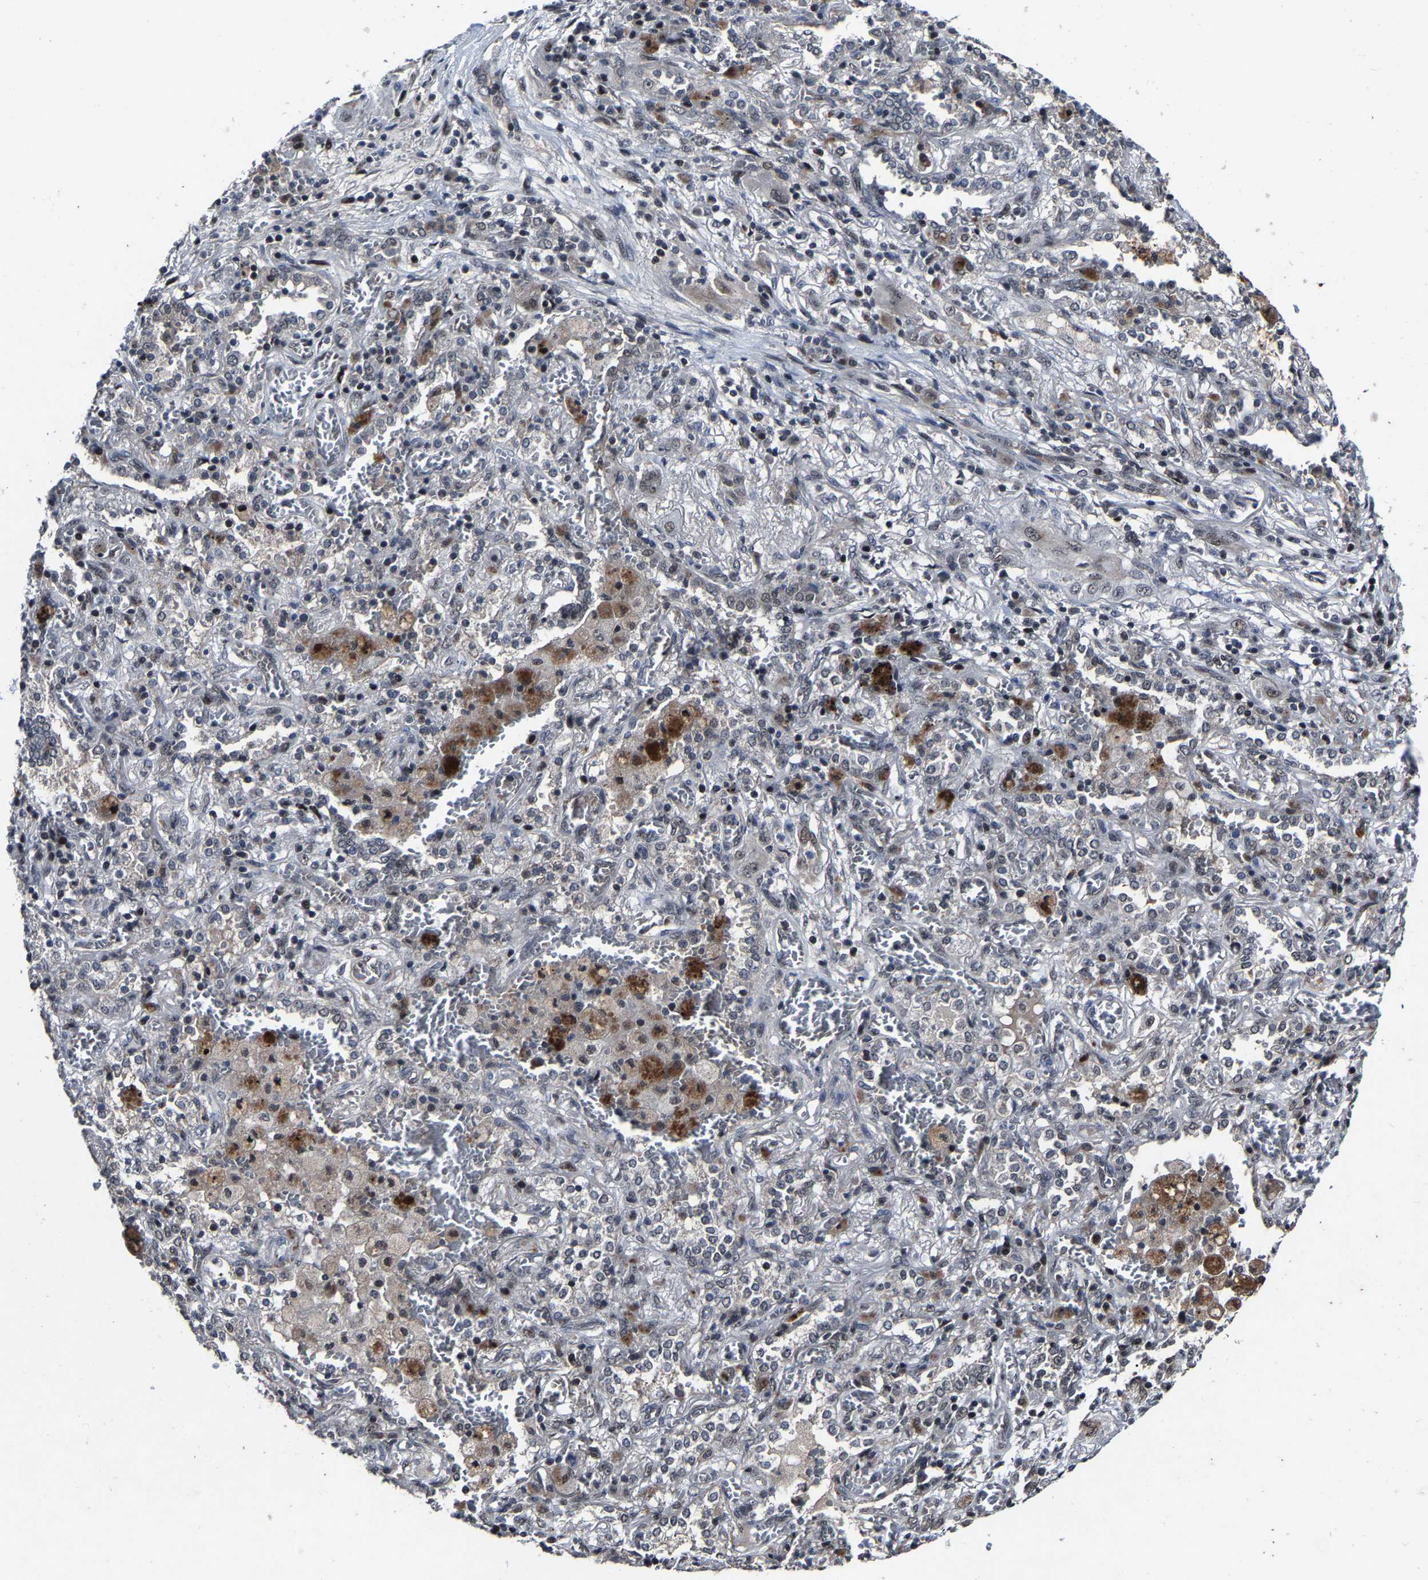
{"staining": {"intensity": "negative", "quantity": "none", "location": "none"}, "tissue": "lung cancer", "cell_type": "Tumor cells", "image_type": "cancer", "snomed": [{"axis": "morphology", "description": "Squamous cell carcinoma, NOS"}, {"axis": "topography", "description": "Lung"}], "caption": "Lung cancer (squamous cell carcinoma) was stained to show a protein in brown. There is no significant expression in tumor cells.", "gene": "LSM8", "patient": {"sex": "female", "age": 47}}